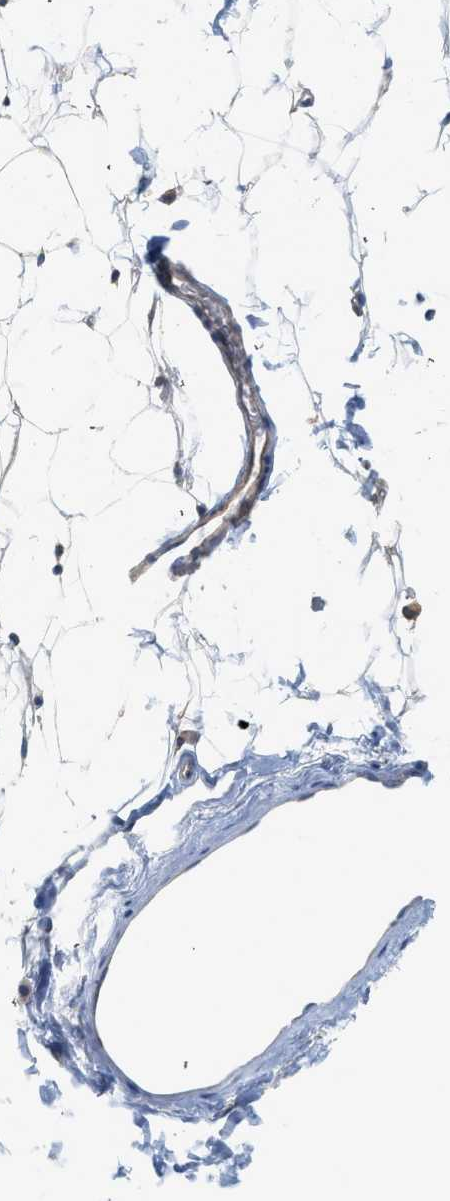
{"staining": {"intensity": "moderate", "quantity": "<25%", "location": "cytoplasmic/membranous"}, "tissue": "adipose tissue", "cell_type": "Adipocytes", "image_type": "normal", "snomed": [{"axis": "morphology", "description": "Normal tissue, NOS"}, {"axis": "topography", "description": "Breast"}, {"axis": "topography", "description": "Soft tissue"}], "caption": "Adipocytes demonstrate low levels of moderate cytoplasmic/membranous staining in approximately <25% of cells in normal human adipose tissue. (Brightfield microscopy of DAB IHC at high magnification).", "gene": "CTXN1", "patient": {"sex": "female", "age": 75}}